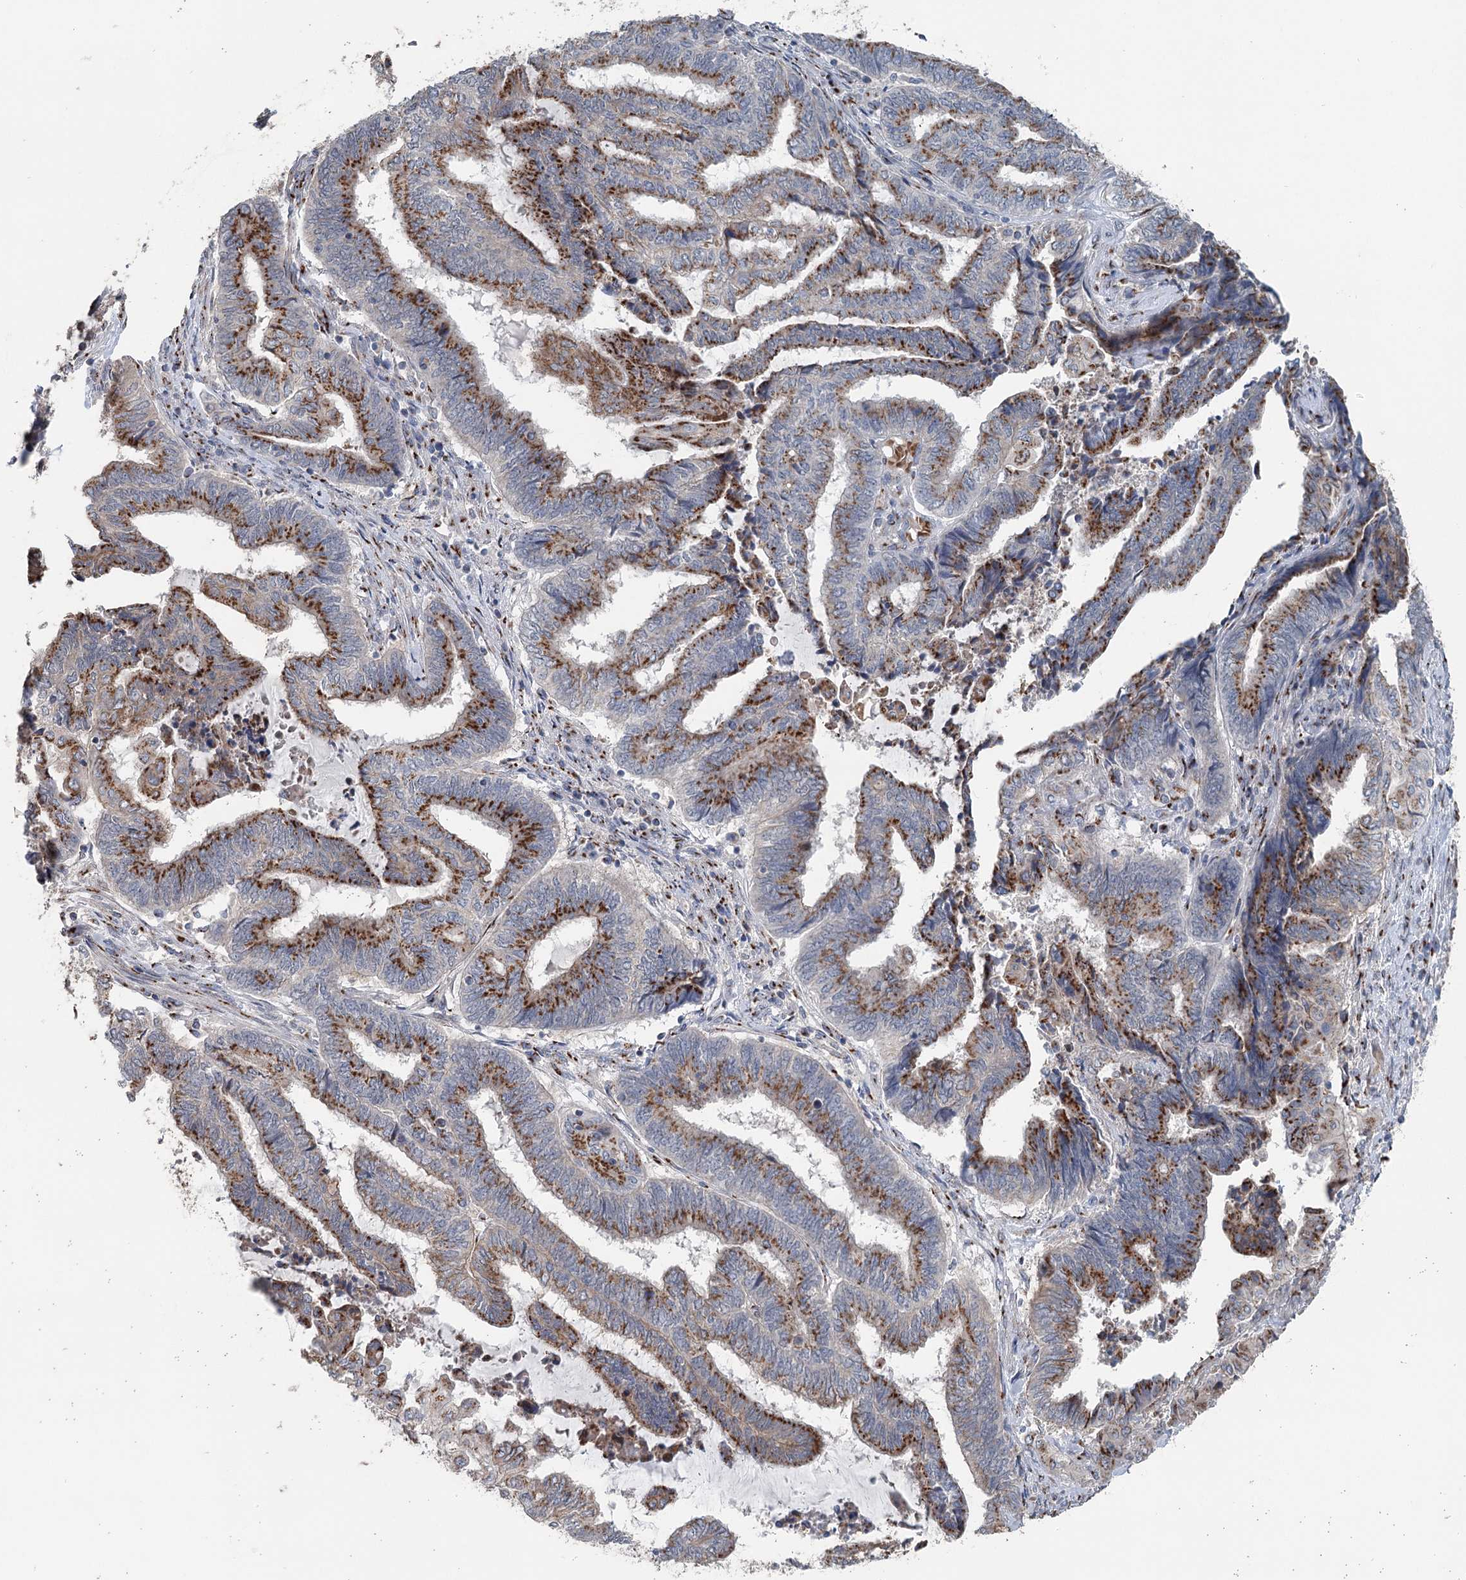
{"staining": {"intensity": "strong", "quantity": ">75%", "location": "cytoplasmic/membranous"}, "tissue": "endometrial cancer", "cell_type": "Tumor cells", "image_type": "cancer", "snomed": [{"axis": "morphology", "description": "Adenocarcinoma, NOS"}, {"axis": "topography", "description": "Uterus"}, {"axis": "topography", "description": "Endometrium"}], "caption": "The histopathology image demonstrates immunohistochemical staining of endometrial adenocarcinoma. There is strong cytoplasmic/membranous positivity is seen in approximately >75% of tumor cells.", "gene": "ITIH5", "patient": {"sex": "female", "age": 70}}